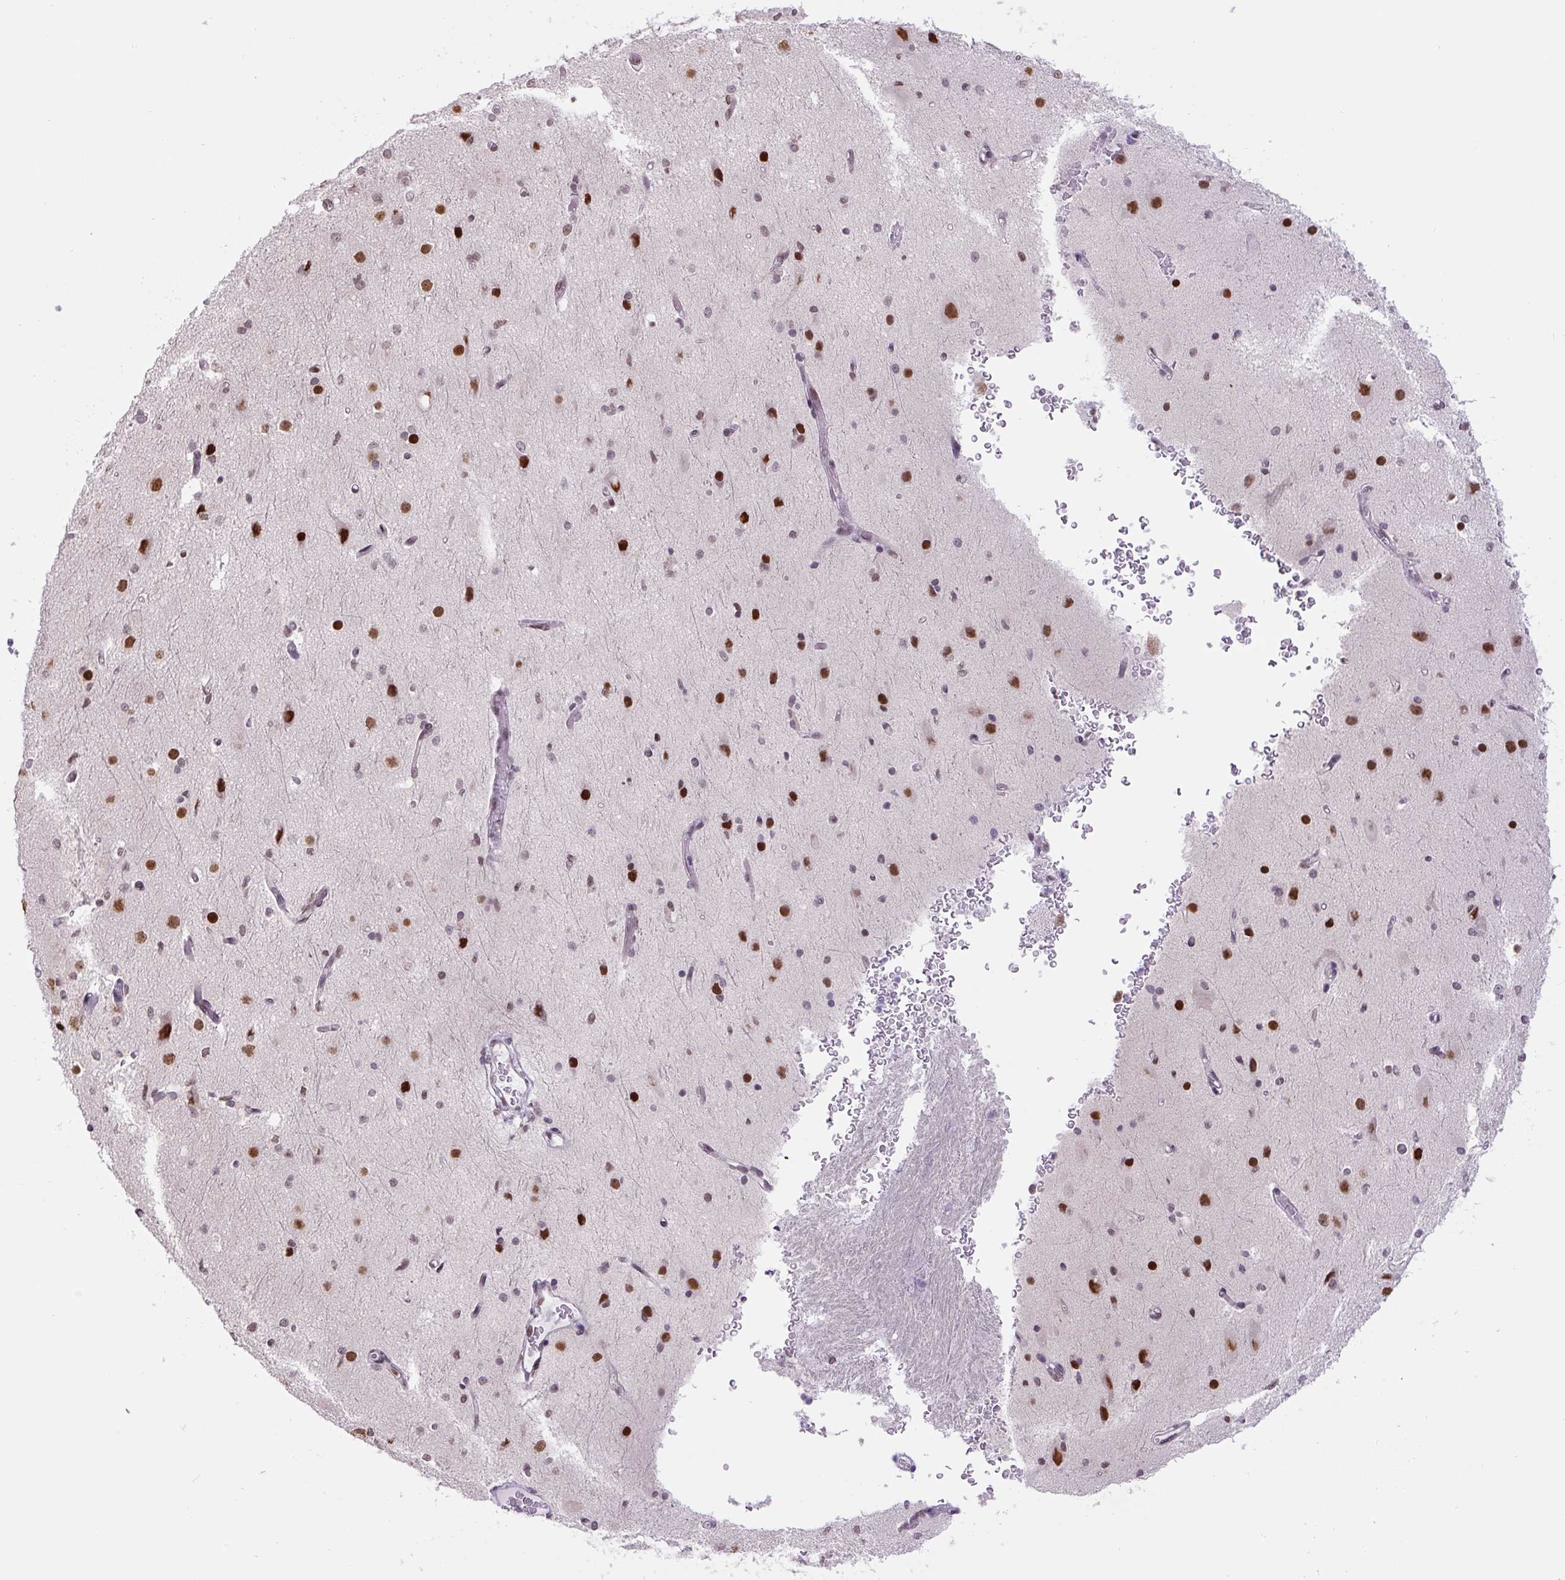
{"staining": {"intensity": "moderate", "quantity": "<25%", "location": "nuclear"}, "tissue": "cerebral cortex", "cell_type": "Endothelial cells", "image_type": "normal", "snomed": [{"axis": "morphology", "description": "Normal tissue, NOS"}, {"axis": "morphology", "description": "Inflammation, NOS"}, {"axis": "topography", "description": "Cerebral cortex"}], "caption": "This histopathology image demonstrates unremarkable cerebral cortex stained with immunohistochemistry to label a protein in brown. The nuclear of endothelial cells show moderate positivity for the protein. Nuclei are counter-stained blue.", "gene": "TCFL5", "patient": {"sex": "male", "age": 6}}